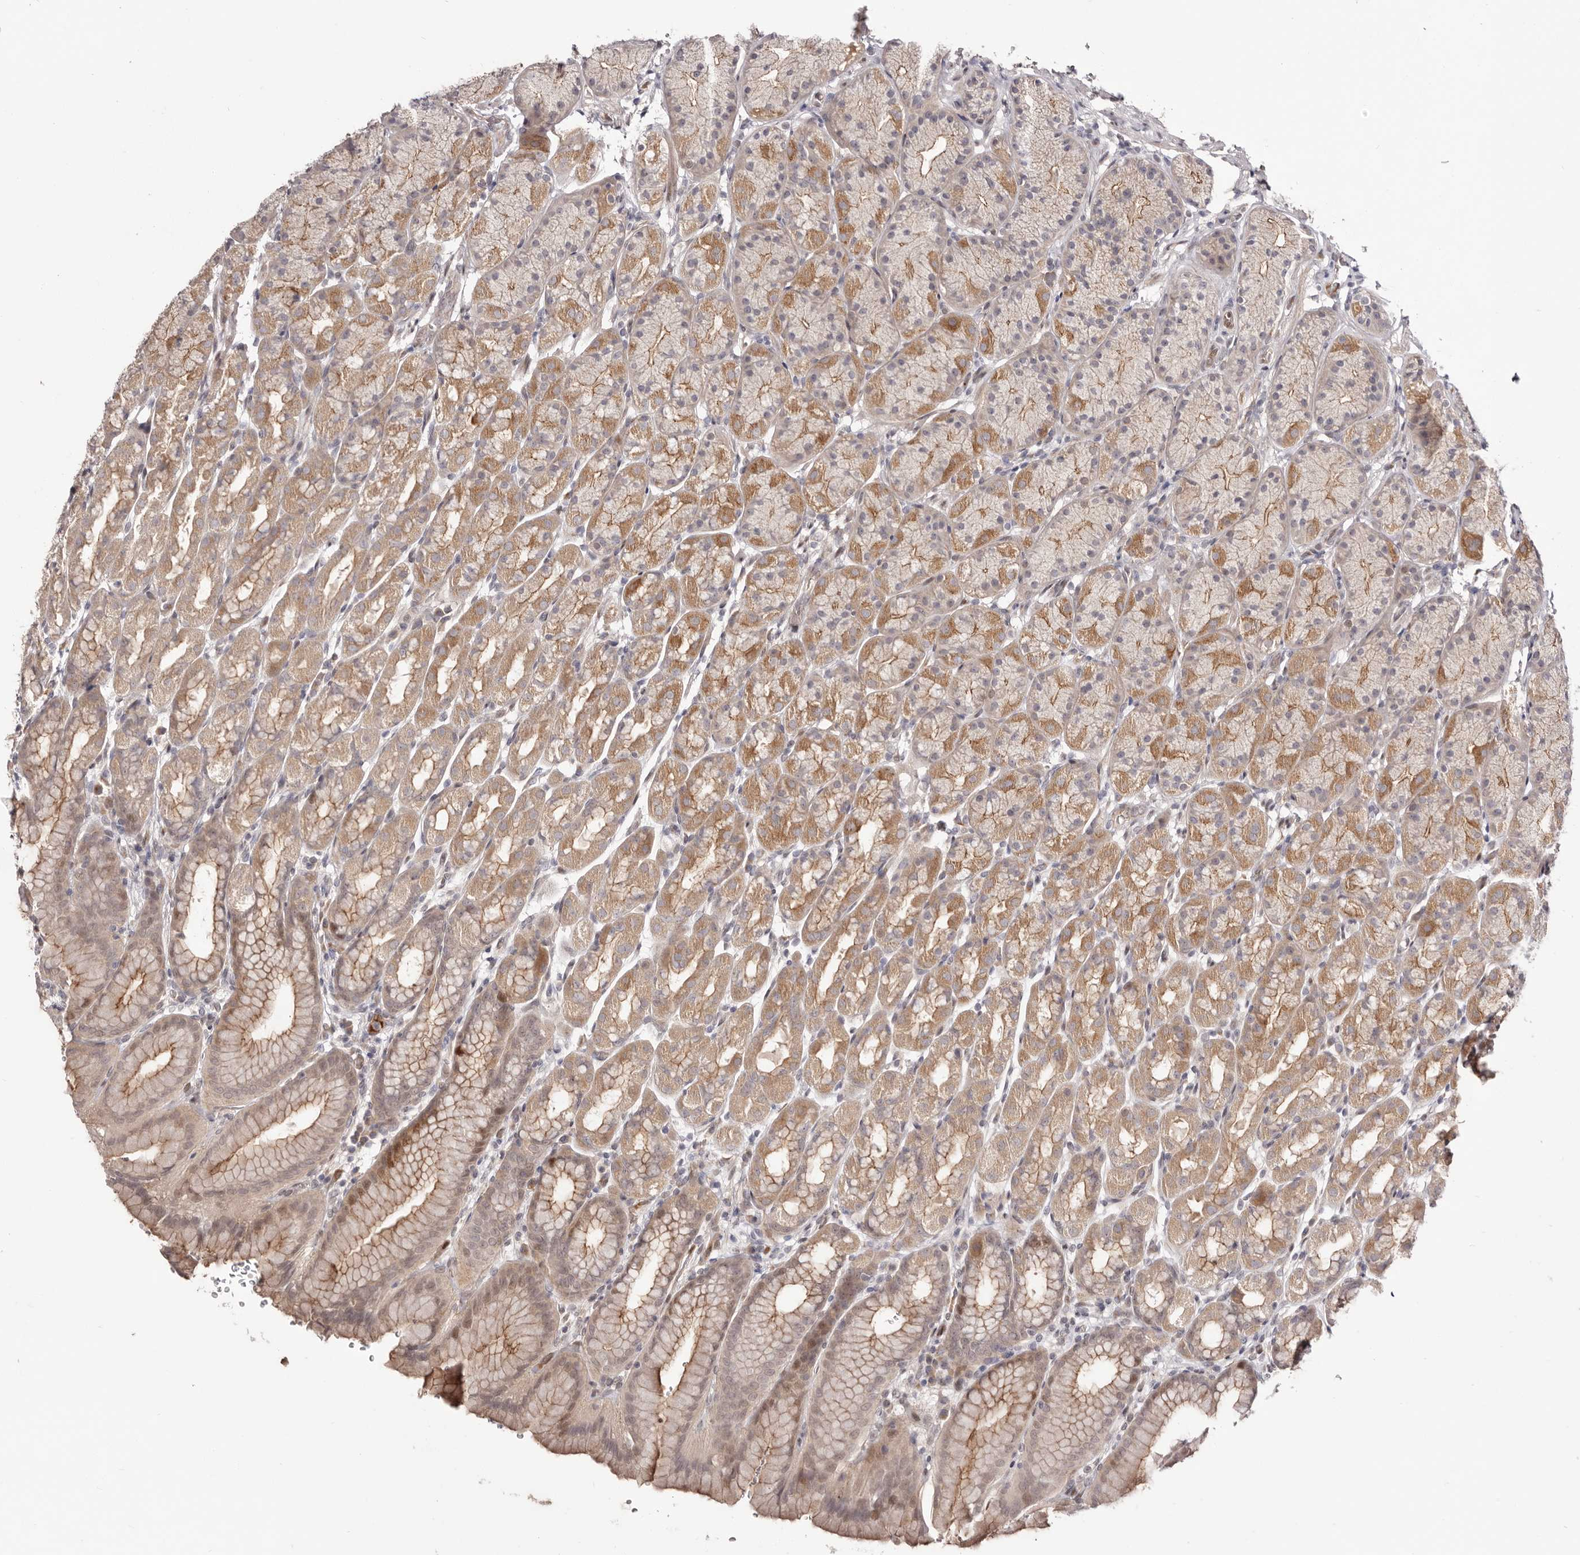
{"staining": {"intensity": "strong", "quantity": "25%-75%", "location": "cytoplasmic/membranous"}, "tissue": "stomach", "cell_type": "Glandular cells", "image_type": "normal", "snomed": [{"axis": "morphology", "description": "Normal tissue, NOS"}, {"axis": "topography", "description": "Stomach"}], "caption": "The micrograph reveals immunohistochemical staining of unremarkable stomach. There is strong cytoplasmic/membranous expression is seen in approximately 25%-75% of glandular cells.", "gene": "EGR3", "patient": {"sex": "male", "age": 42}}